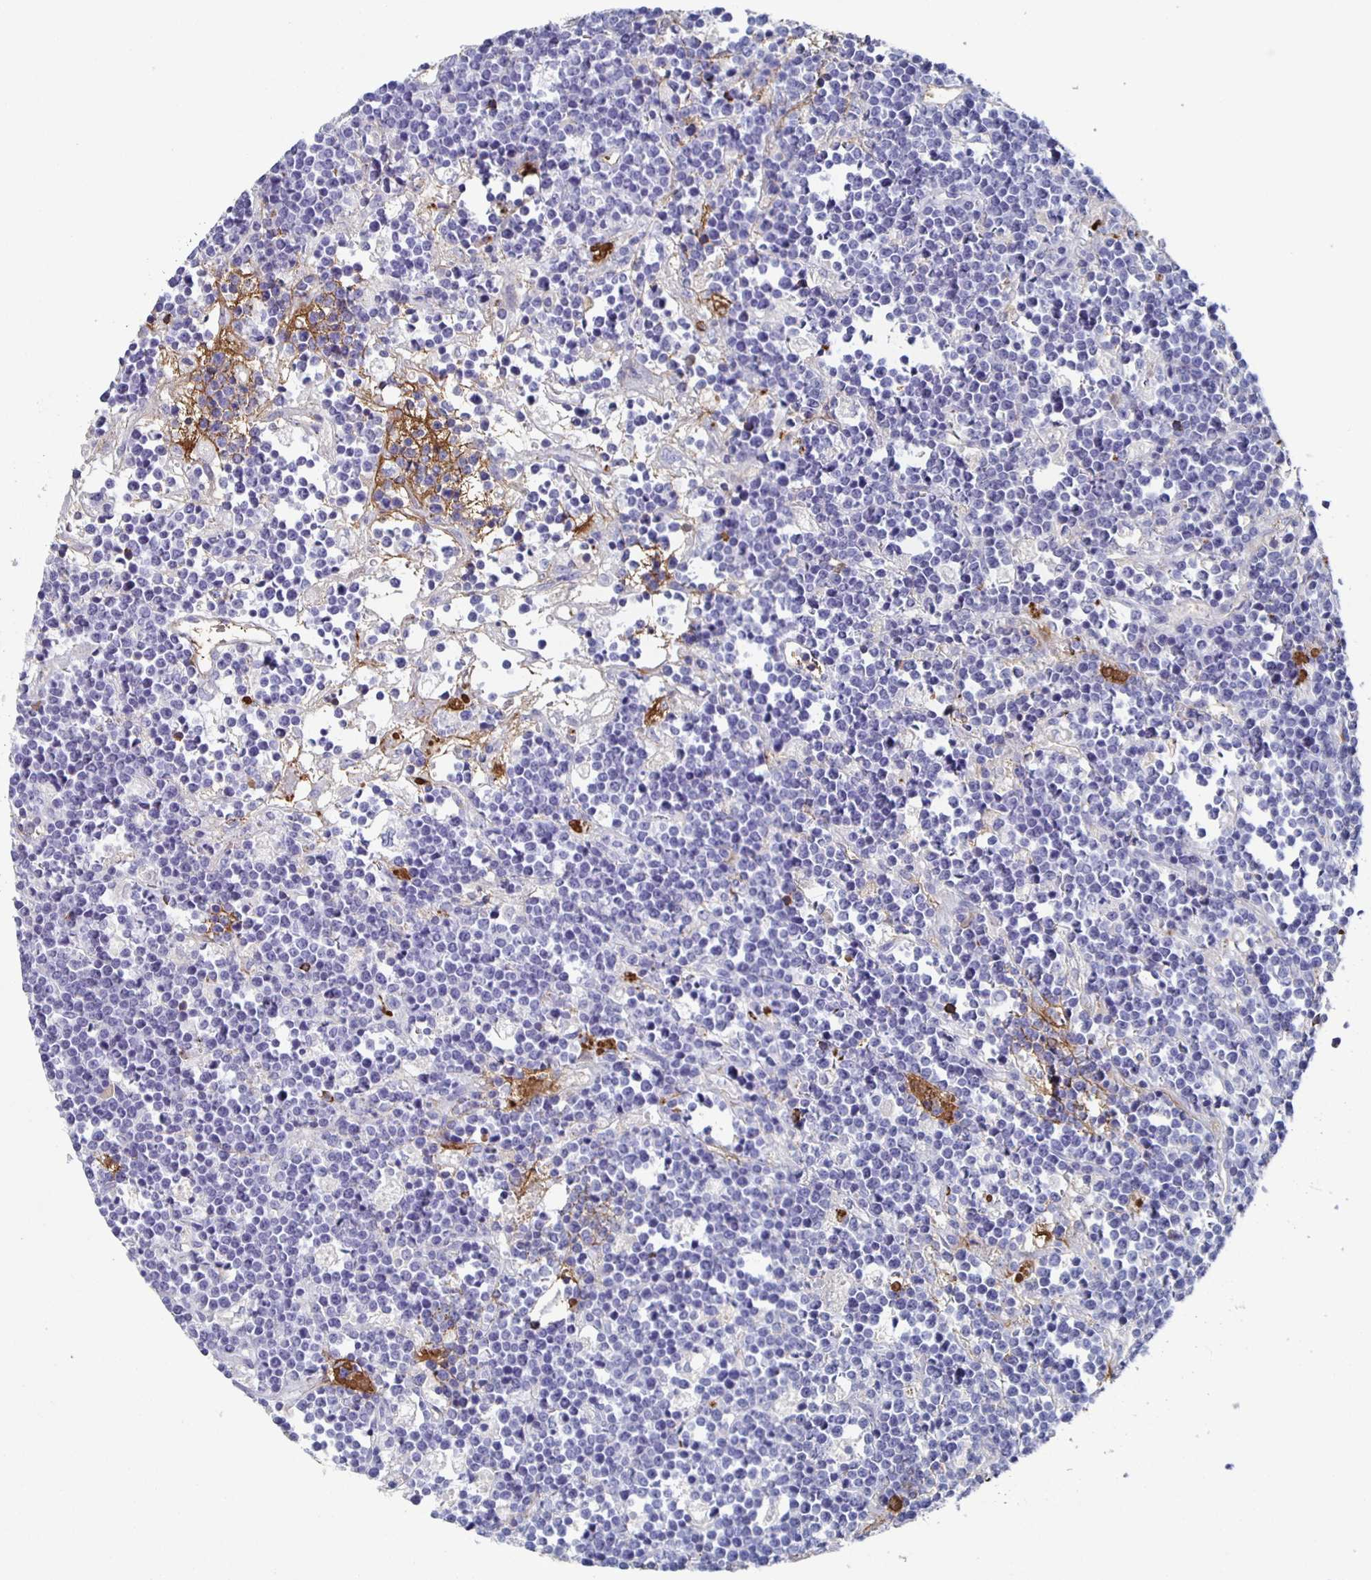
{"staining": {"intensity": "negative", "quantity": "none", "location": "none"}, "tissue": "lymphoma", "cell_type": "Tumor cells", "image_type": "cancer", "snomed": [{"axis": "morphology", "description": "Malignant lymphoma, non-Hodgkin's type, High grade"}, {"axis": "topography", "description": "Ovary"}], "caption": "The histopathology image demonstrates no significant expression in tumor cells of high-grade malignant lymphoma, non-Hodgkin's type. The staining was performed using DAB (3,3'-diaminobenzidine) to visualize the protein expression in brown, while the nuclei were stained in blue with hematoxylin (Magnification: 20x).", "gene": "FGA", "patient": {"sex": "female", "age": 56}}